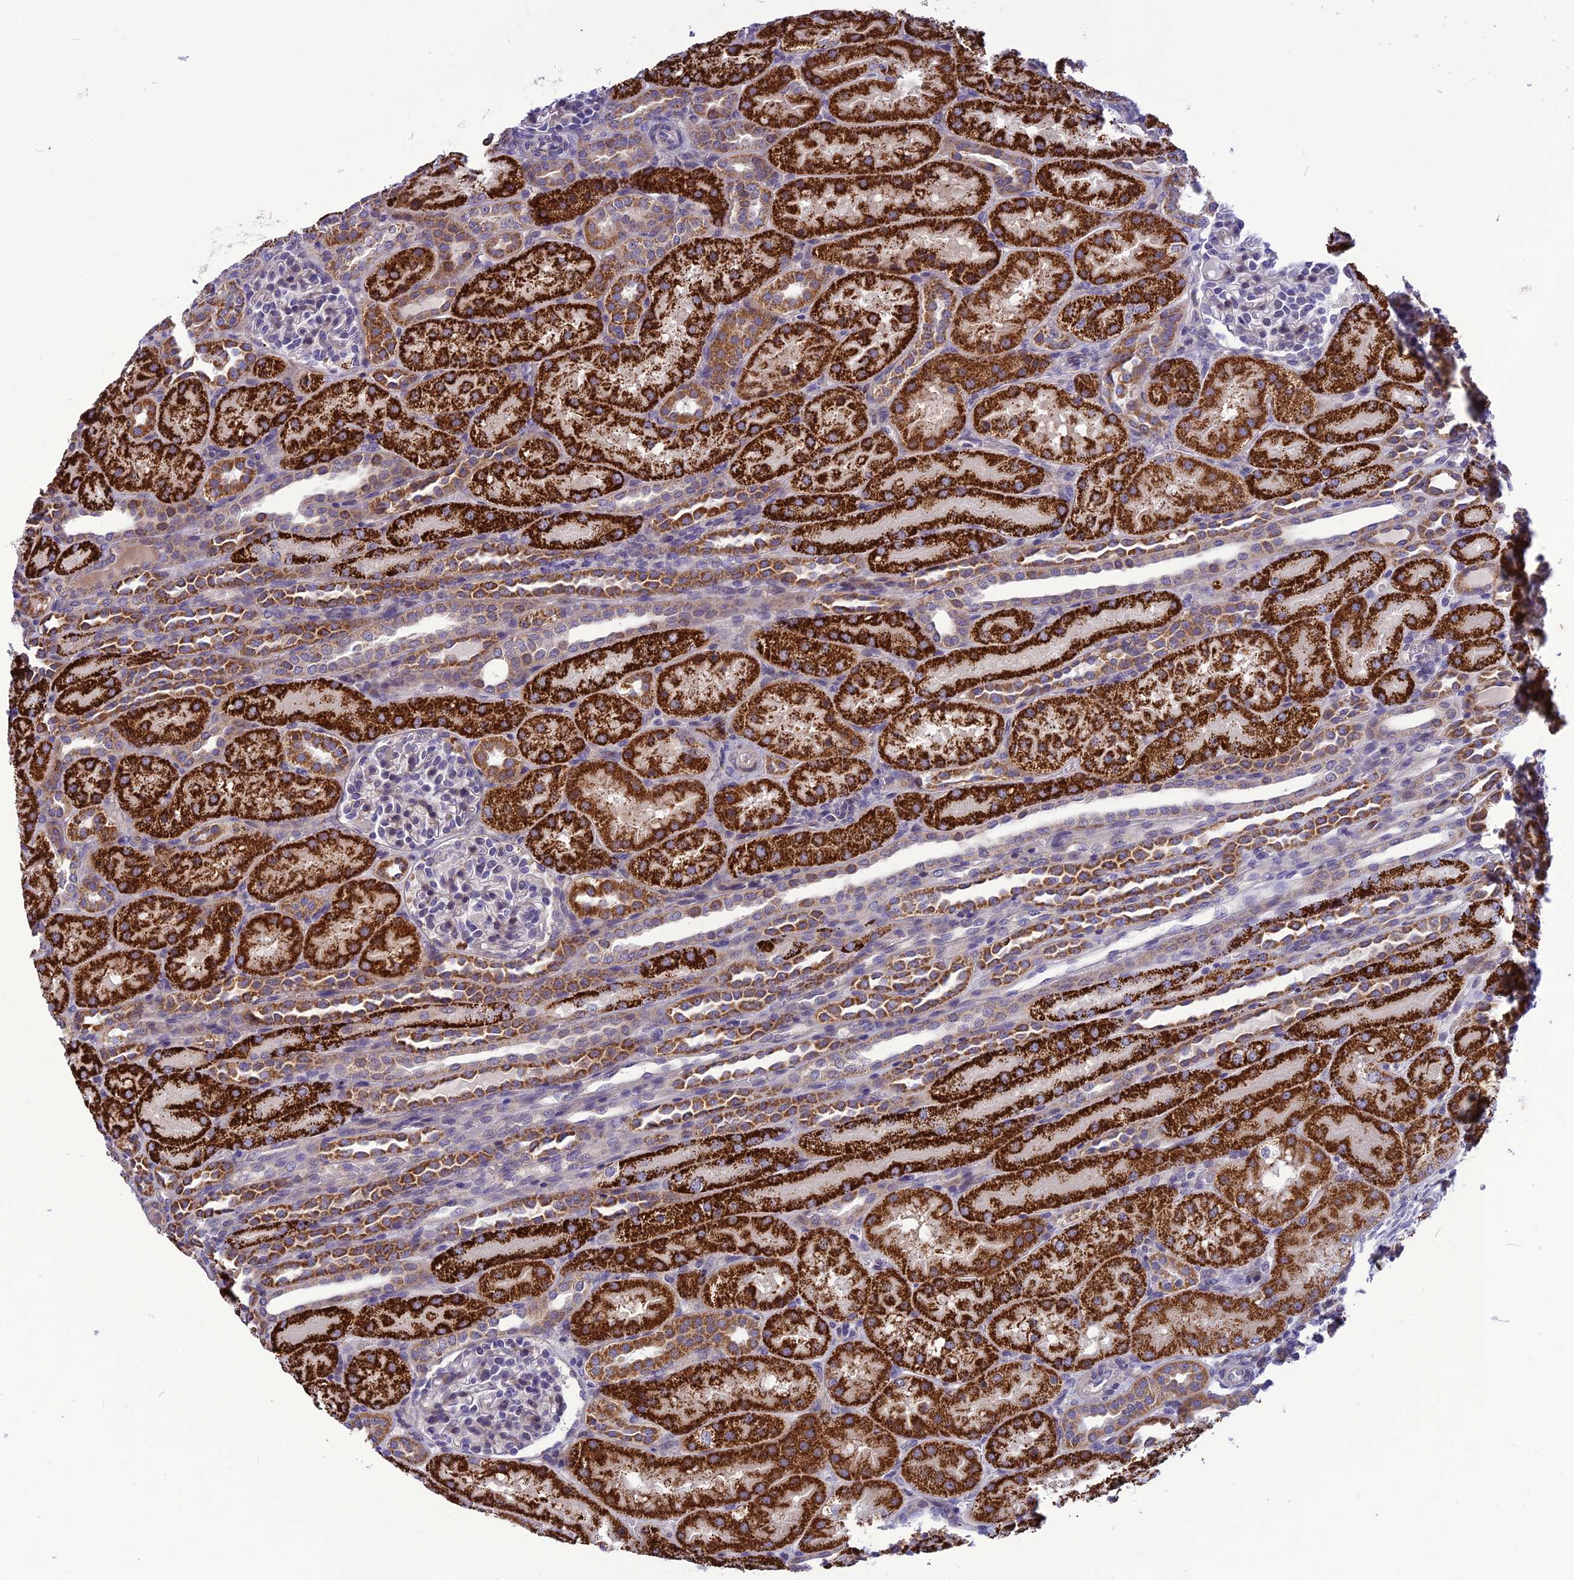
{"staining": {"intensity": "negative", "quantity": "none", "location": "none"}, "tissue": "kidney", "cell_type": "Cells in glomeruli", "image_type": "normal", "snomed": [{"axis": "morphology", "description": "Normal tissue, NOS"}, {"axis": "topography", "description": "Kidney"}], "caption": "A high-resolution histopathology image shows IHC staining of unremarkable kidney, which reveals no significant expression in cells in glomeruli.", "gene": "PSMF1", "patient": {"sex": "male", "age": 1}}